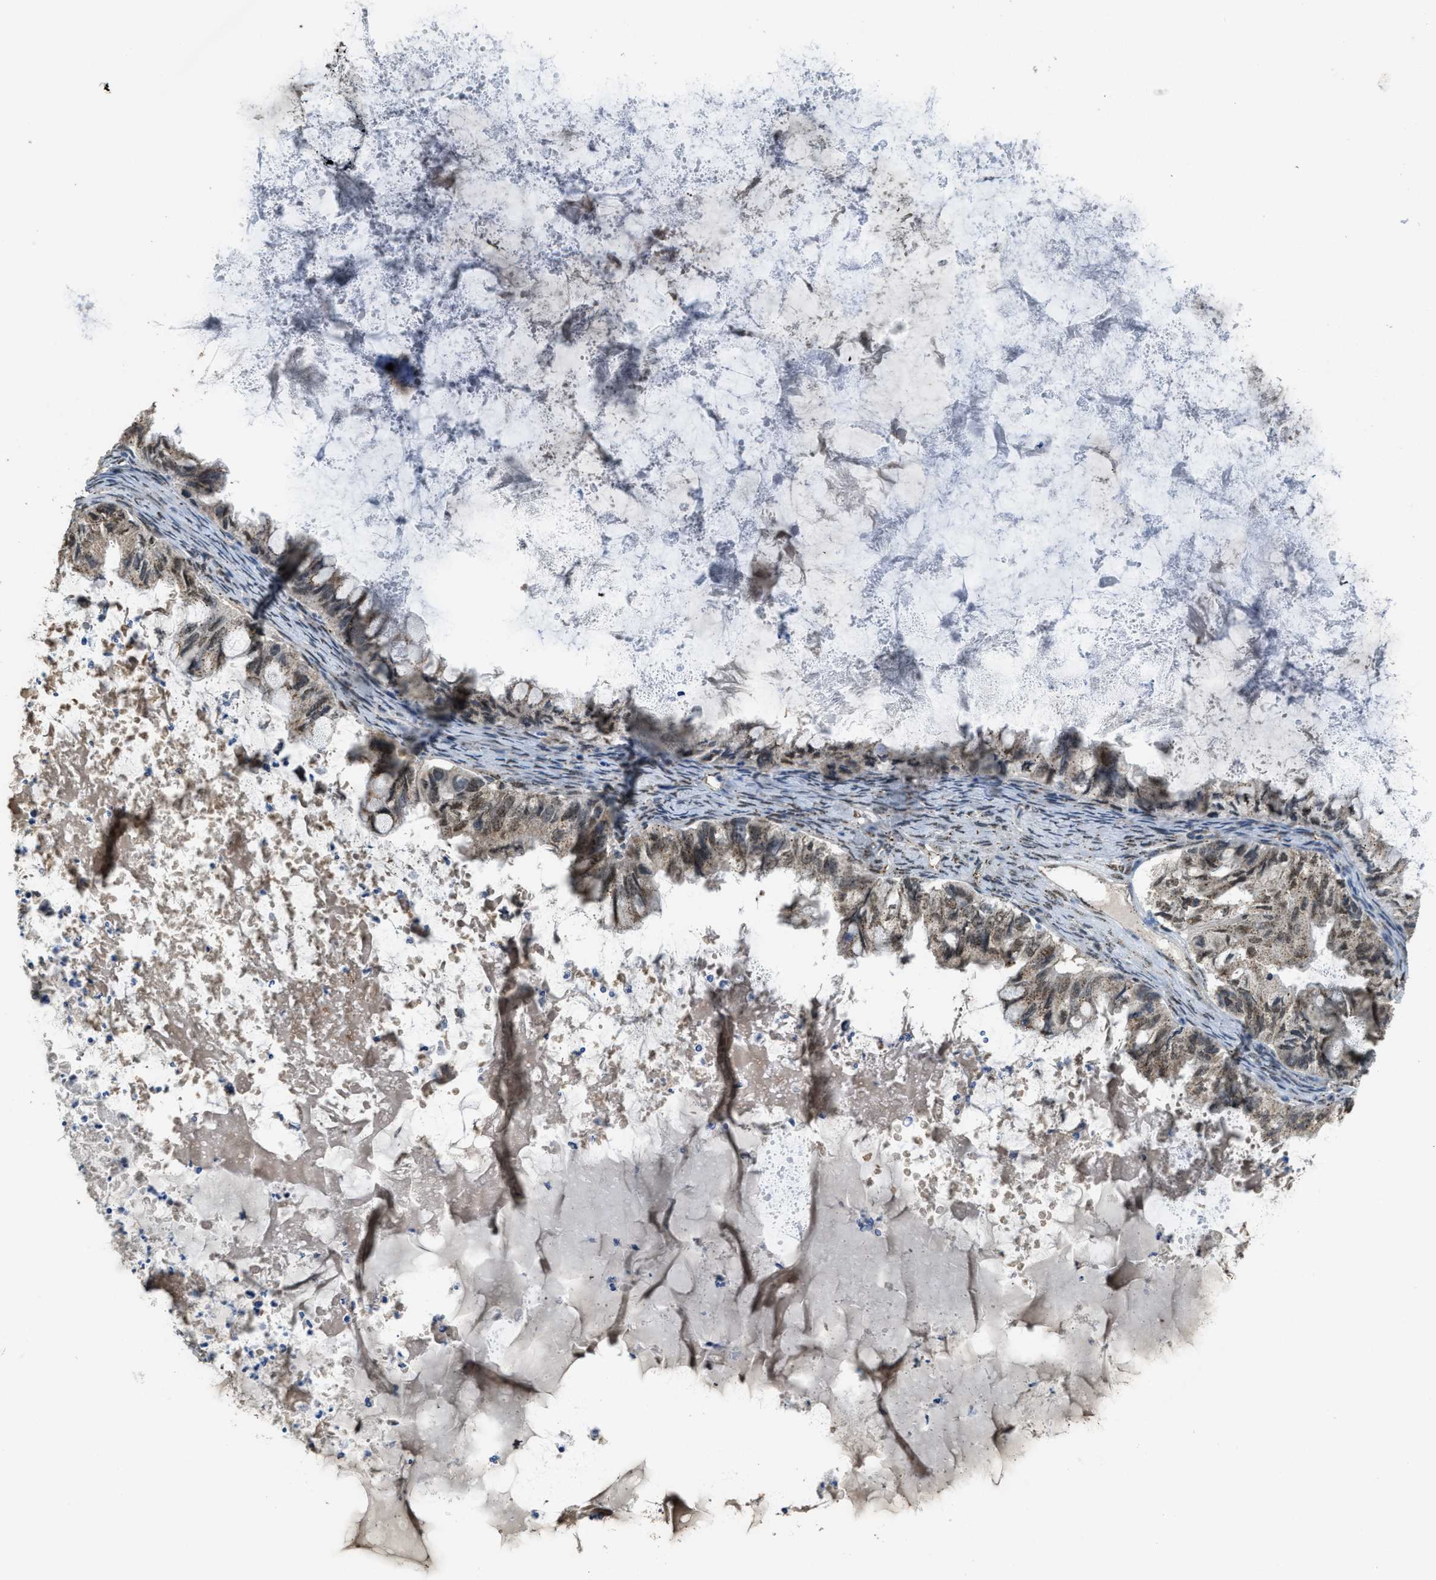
{"staining": {"intensity": "moderate", "quantity": ">75%", "location": "cytoplasmic/membranous,nuclear"}, "tissue": "ovarian cancer", "cell_type": "Tumor cells", "image_type": "cancer", "snomed": [{"axis": "morphology", "description": "Cystadenocarcinoma, mucinous, NOS"}, {"axis": "topography", "description": "Ovary"}], "caption": "Tumor cells exhibit medium levels of moderate cytoplasmic/membranous and nuclear expression in about >75% of cells in human ovarian cancer (mucinous cystadenocarcinoma).", "gene": "IPO7", "patient": {"sex": "female", "age": 80}}